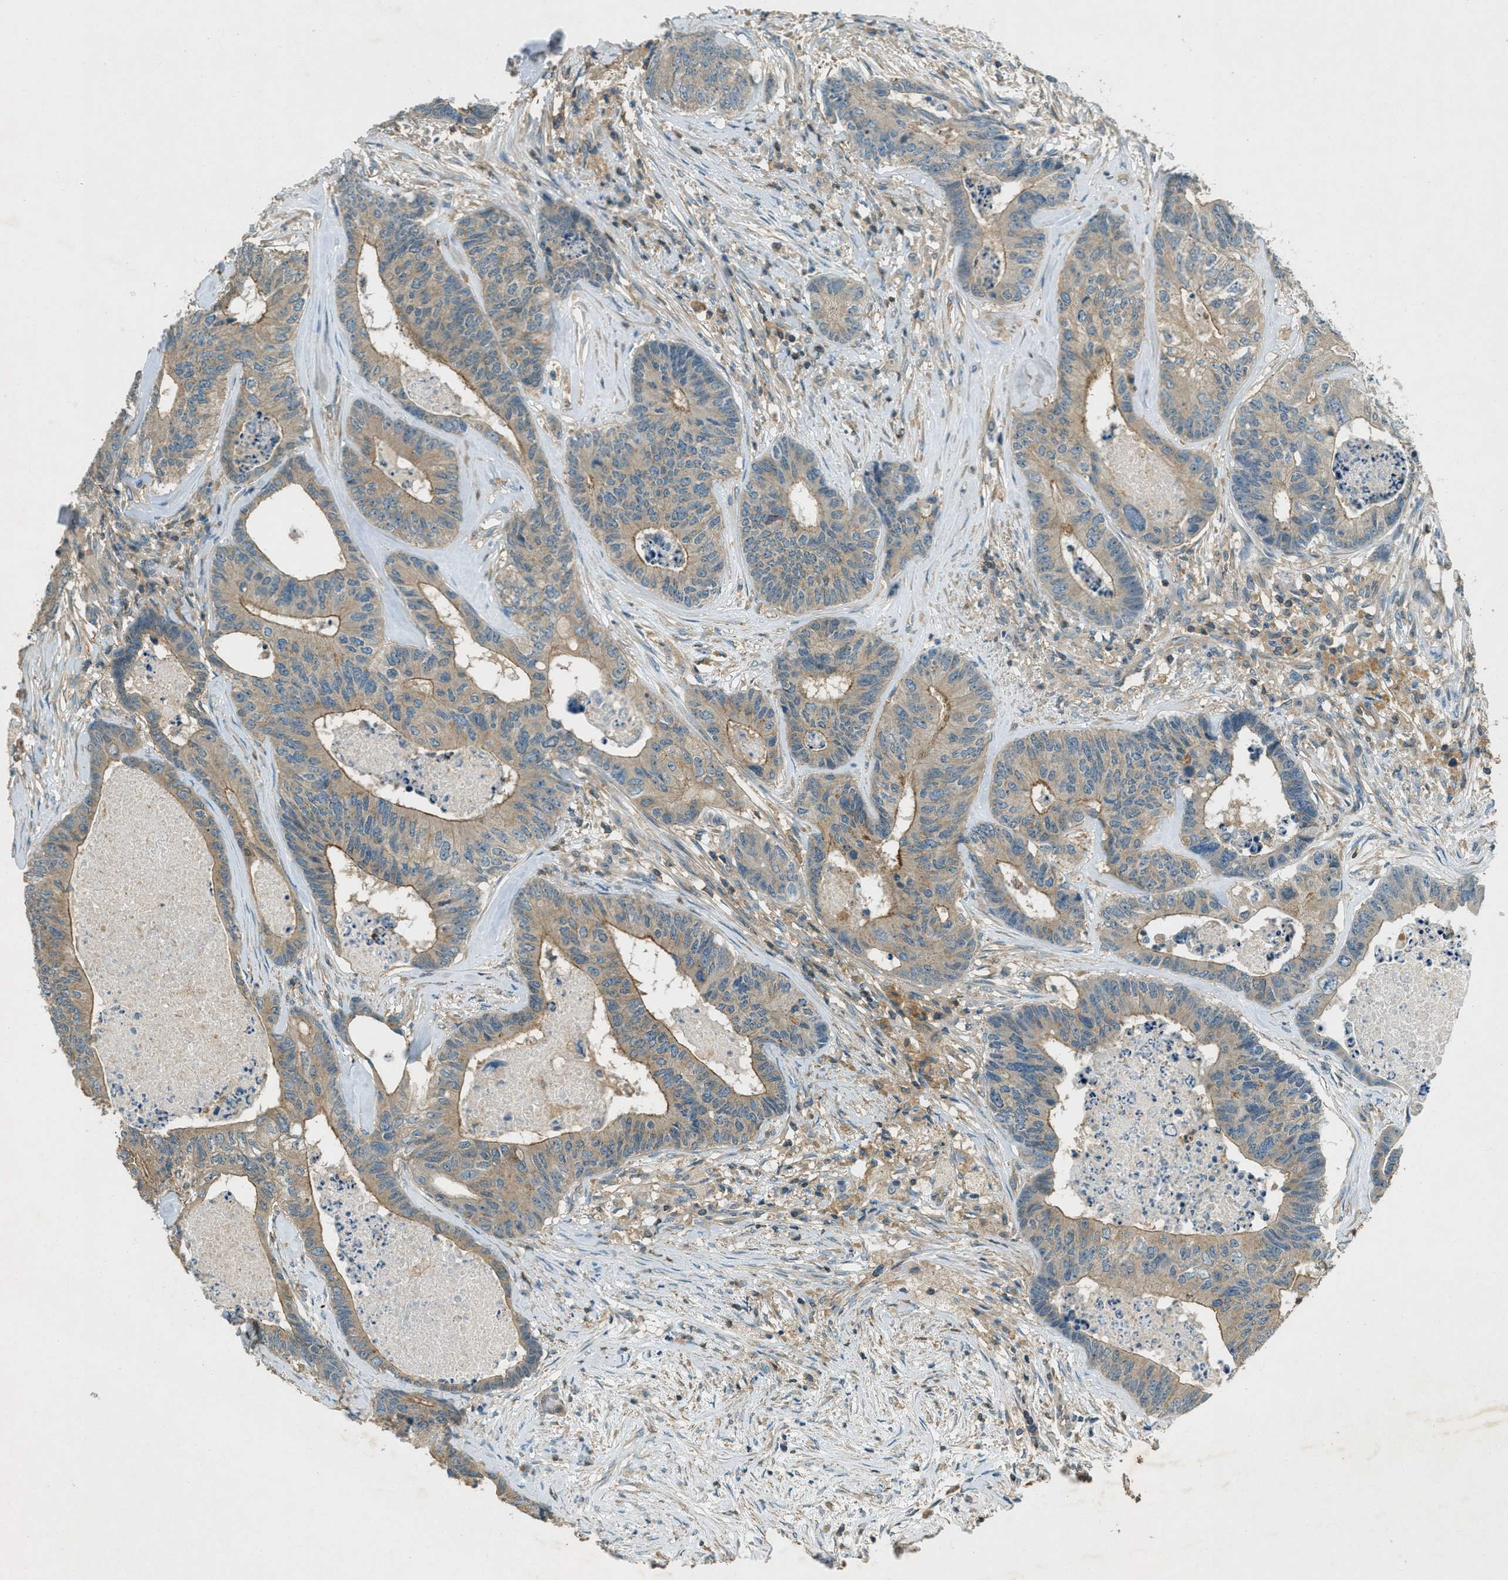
{"staining": {"intensity": "moderate", "quantity": ">75%", "location": "cytoplasmic/membranous"}, "tissue": "colorectal cancer", "cell_type": "Tumor cells", "image_type": "cancer", "snomed": [{"axis": "morphology", "description": "Adenocarcinoma, NOS"}, {"axis": "topography", "description": "Colon"}], "caption": "There is medium levels of moderate cytoplasmic/membranous positivity in tumor cells of adenocarcinoma (colorectal), as demonstrated by immunohistochemical staining (brown color).", "gene": "NUDT4", "patient": {"sex": "female", "age": 67}}